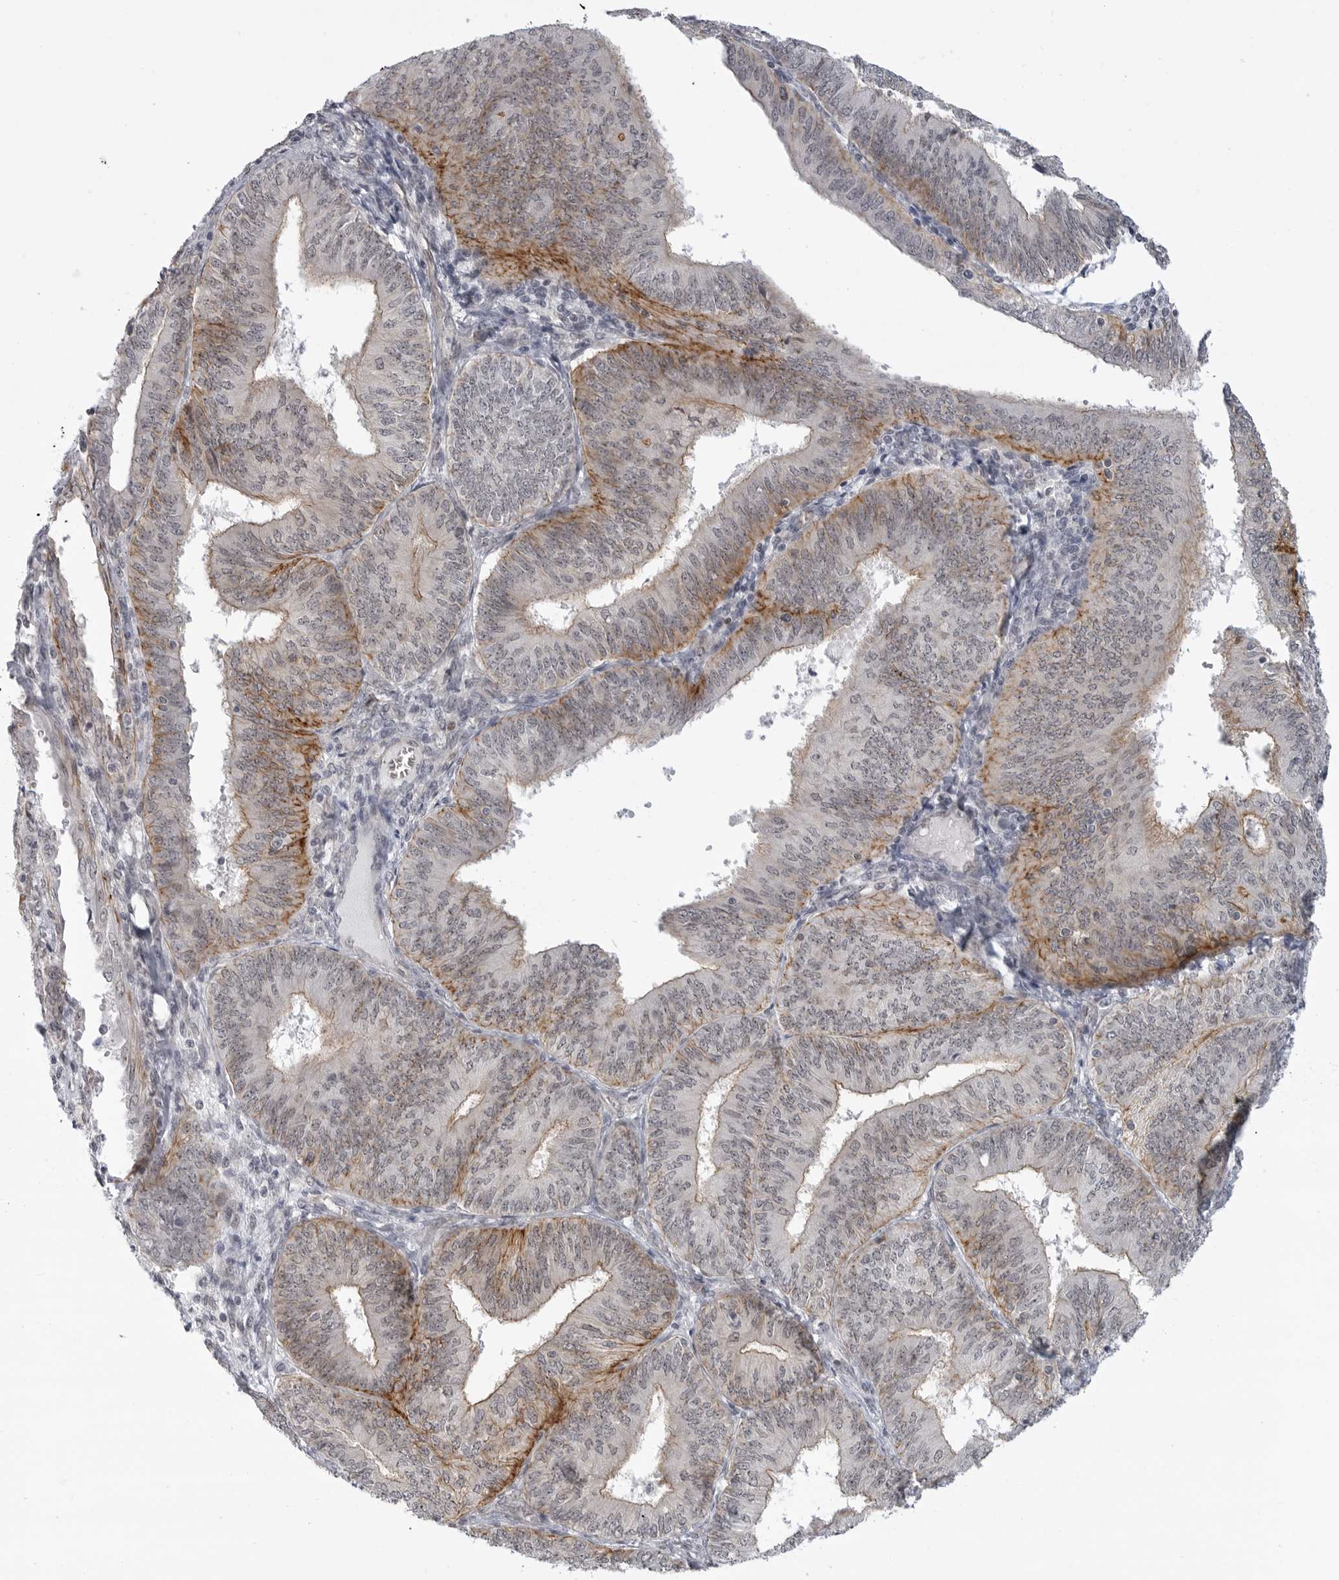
{"staining": {"intensity": "moderate", "quantity": "<25%", "location": "cytoplasmic/membranous"}, "tissue": "endometrial cancer", "cell_type": "Tumor cells", "image_type": "cancer", "snomed": [{"axis": "morphology", "description": "Adenocarcinoma, NOS"}, {"axis": "topography", "description": "Endometrium"}], "caption": "The immunohistochemical stain highlights moderate cytoplasmic/membranous staining in tumor cells of endometrial adenocarcinoma tissue. (DAB (3,3'-diaminobenzidine) = brown stain, brightfield microscopy at high magnification).", "gene": "CEP295NL", "patient": {"sex": "female", "age": 58}}